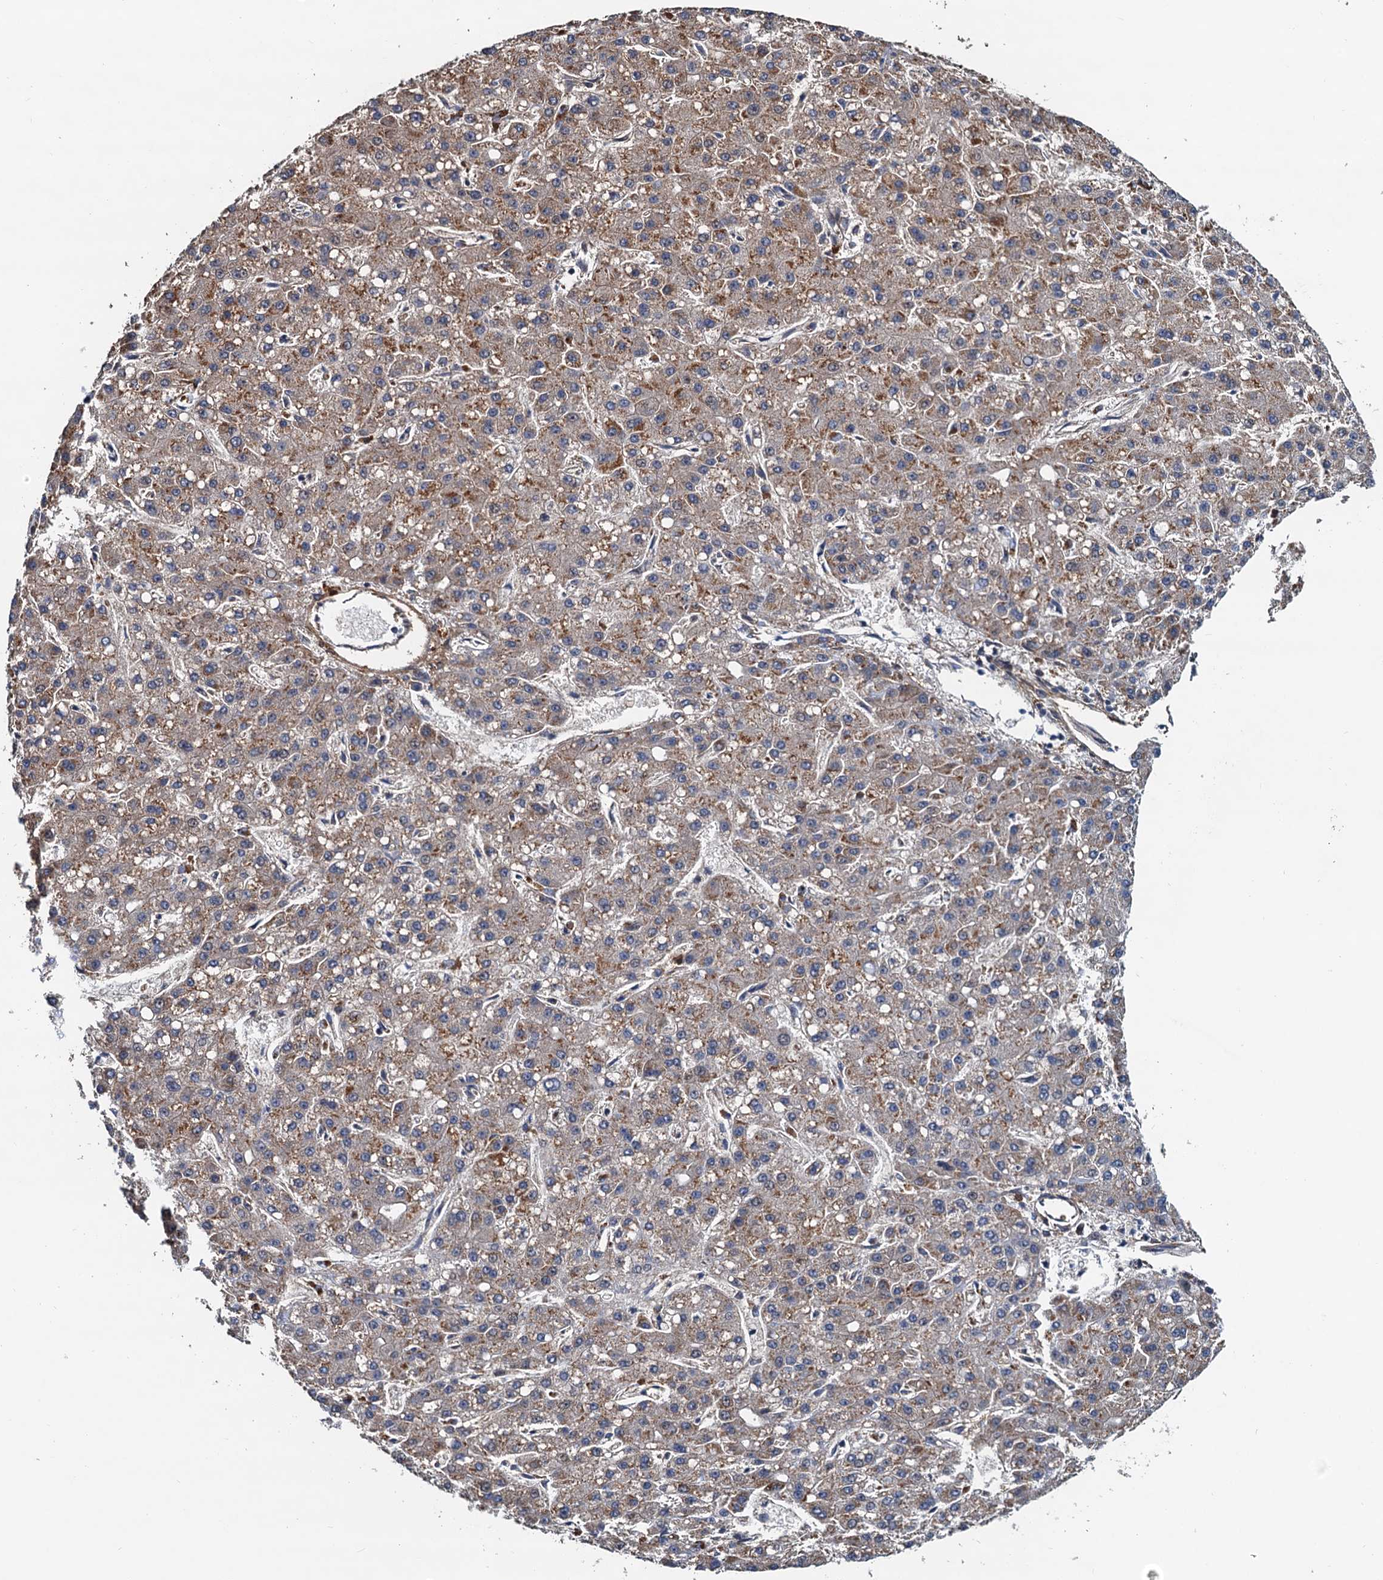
{"staining": {"intensity": "moderate", "quantity": "25%-75%", "location": "cytoplasmic/membranous"}, "tissue": "liver cancer", "cell_type": "Tumor cells", "image_type": "cancer", "snomed": [{"axis": "morphology", "description": "Carcinoma, Hepatocellular, NOS"}, {"axis": "topography", "description": "Liver"}], "caption": "A micrograph of liver cancer (hepatocellular carcinoma) stained for a protein shows moderate cytoplasmic/membranous brown staining in tumor cells.", "gene": "AAGAB", "patient": {"sex": "male", "age": 67}}